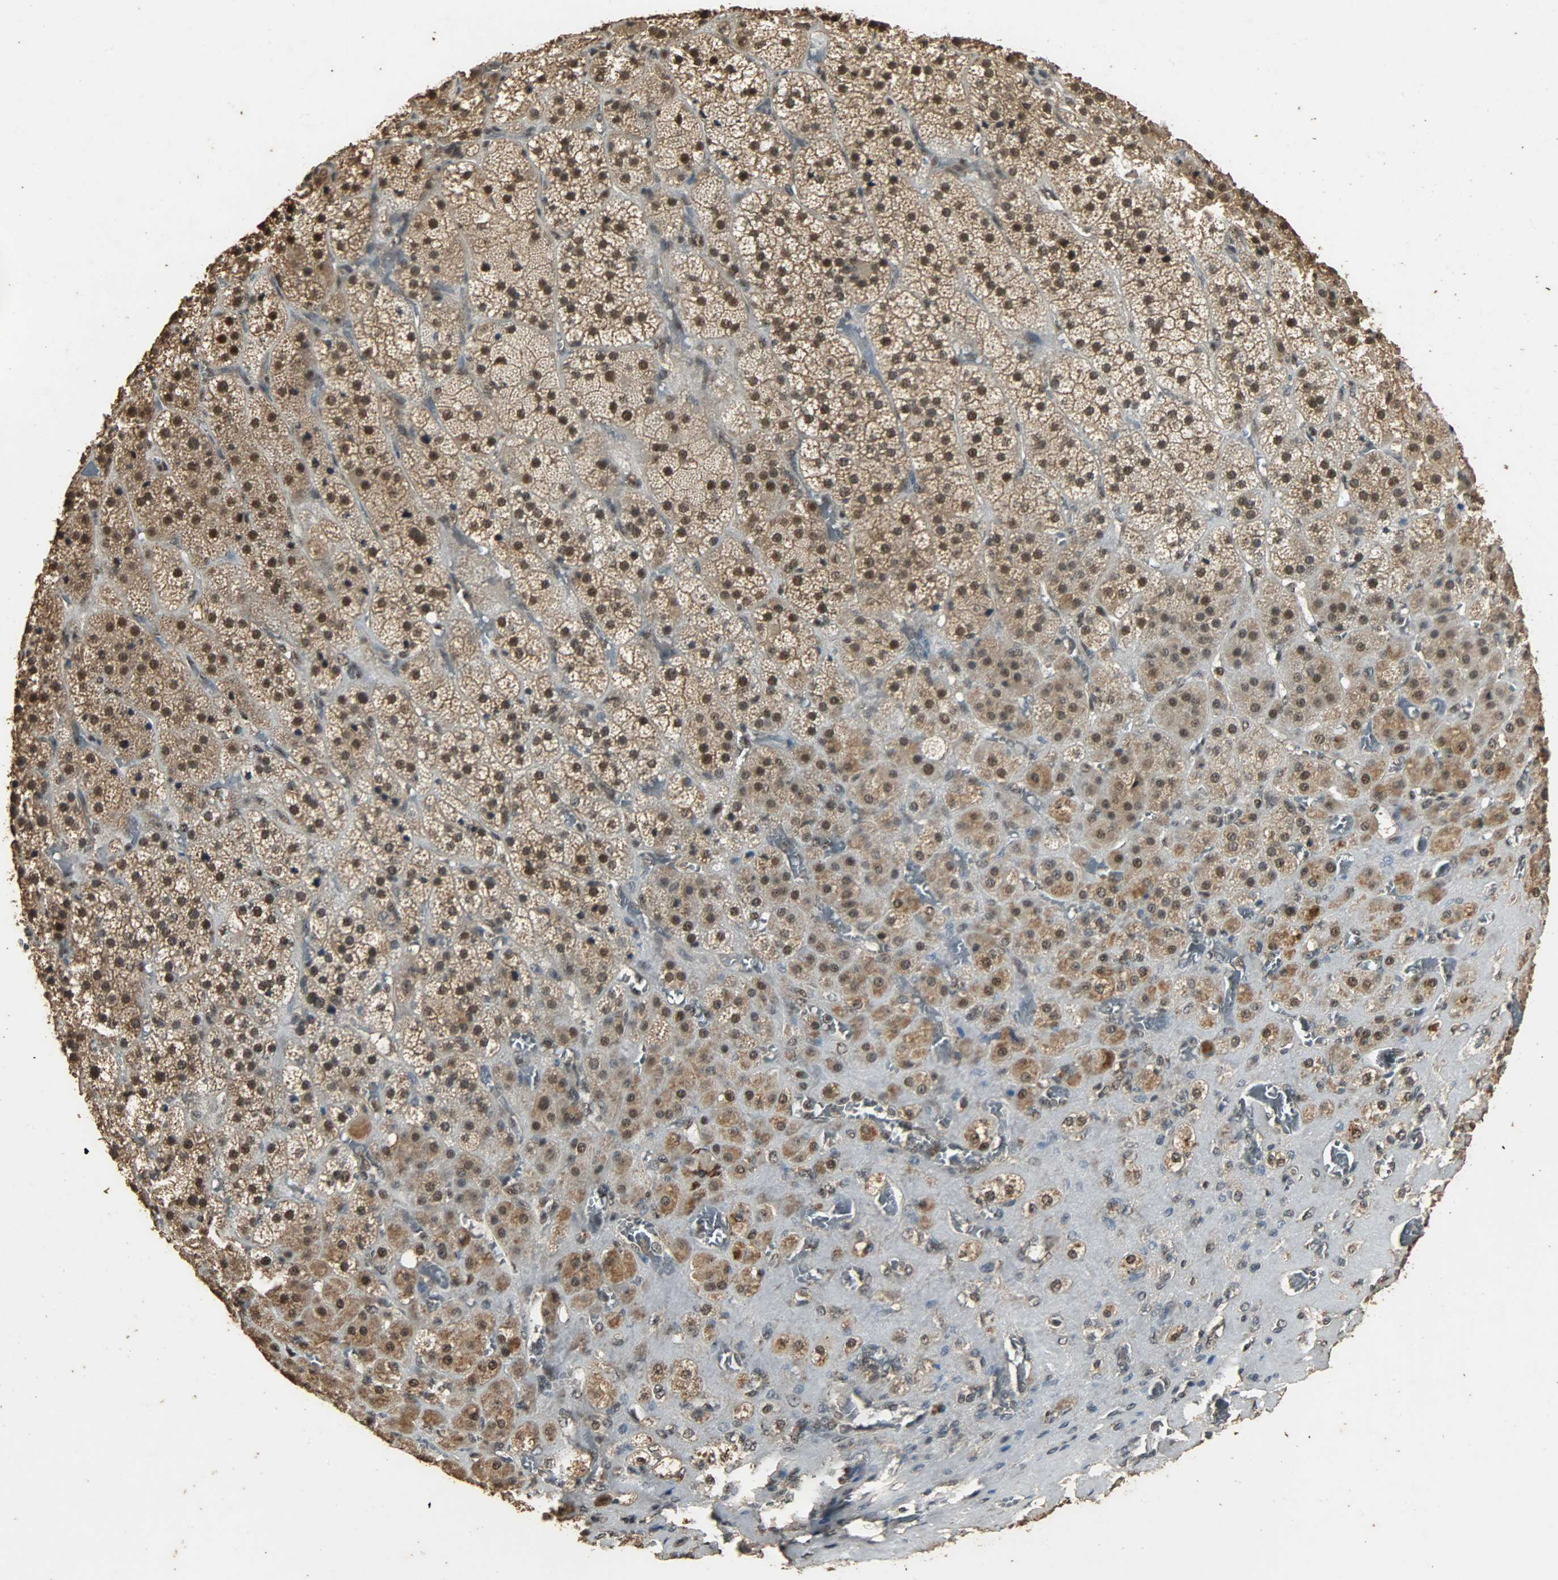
{"staining": {"intensity": "strong", "quantity": ">75%", "location": "nuclear"}, "tissue": "adrenal gland", "cell_type": "Glandular cells", "image_type": "normal", "snomed": [{"axis": "morphology", "description": "Normal tissue, NOS"}, {"axis": "topography", "description": "Adrenal gland"}], "caption": "Protein expression analysis of unremarkable human adrenal gland reveals strong nuclear positivity in about >75% of glandular cells. (DAB (3,3'-diaminobenzidine) IHC with brightfield microscopy, high magnification).", "gene": "CCNT2", "patient": {"sex": "female", "age": 71}}